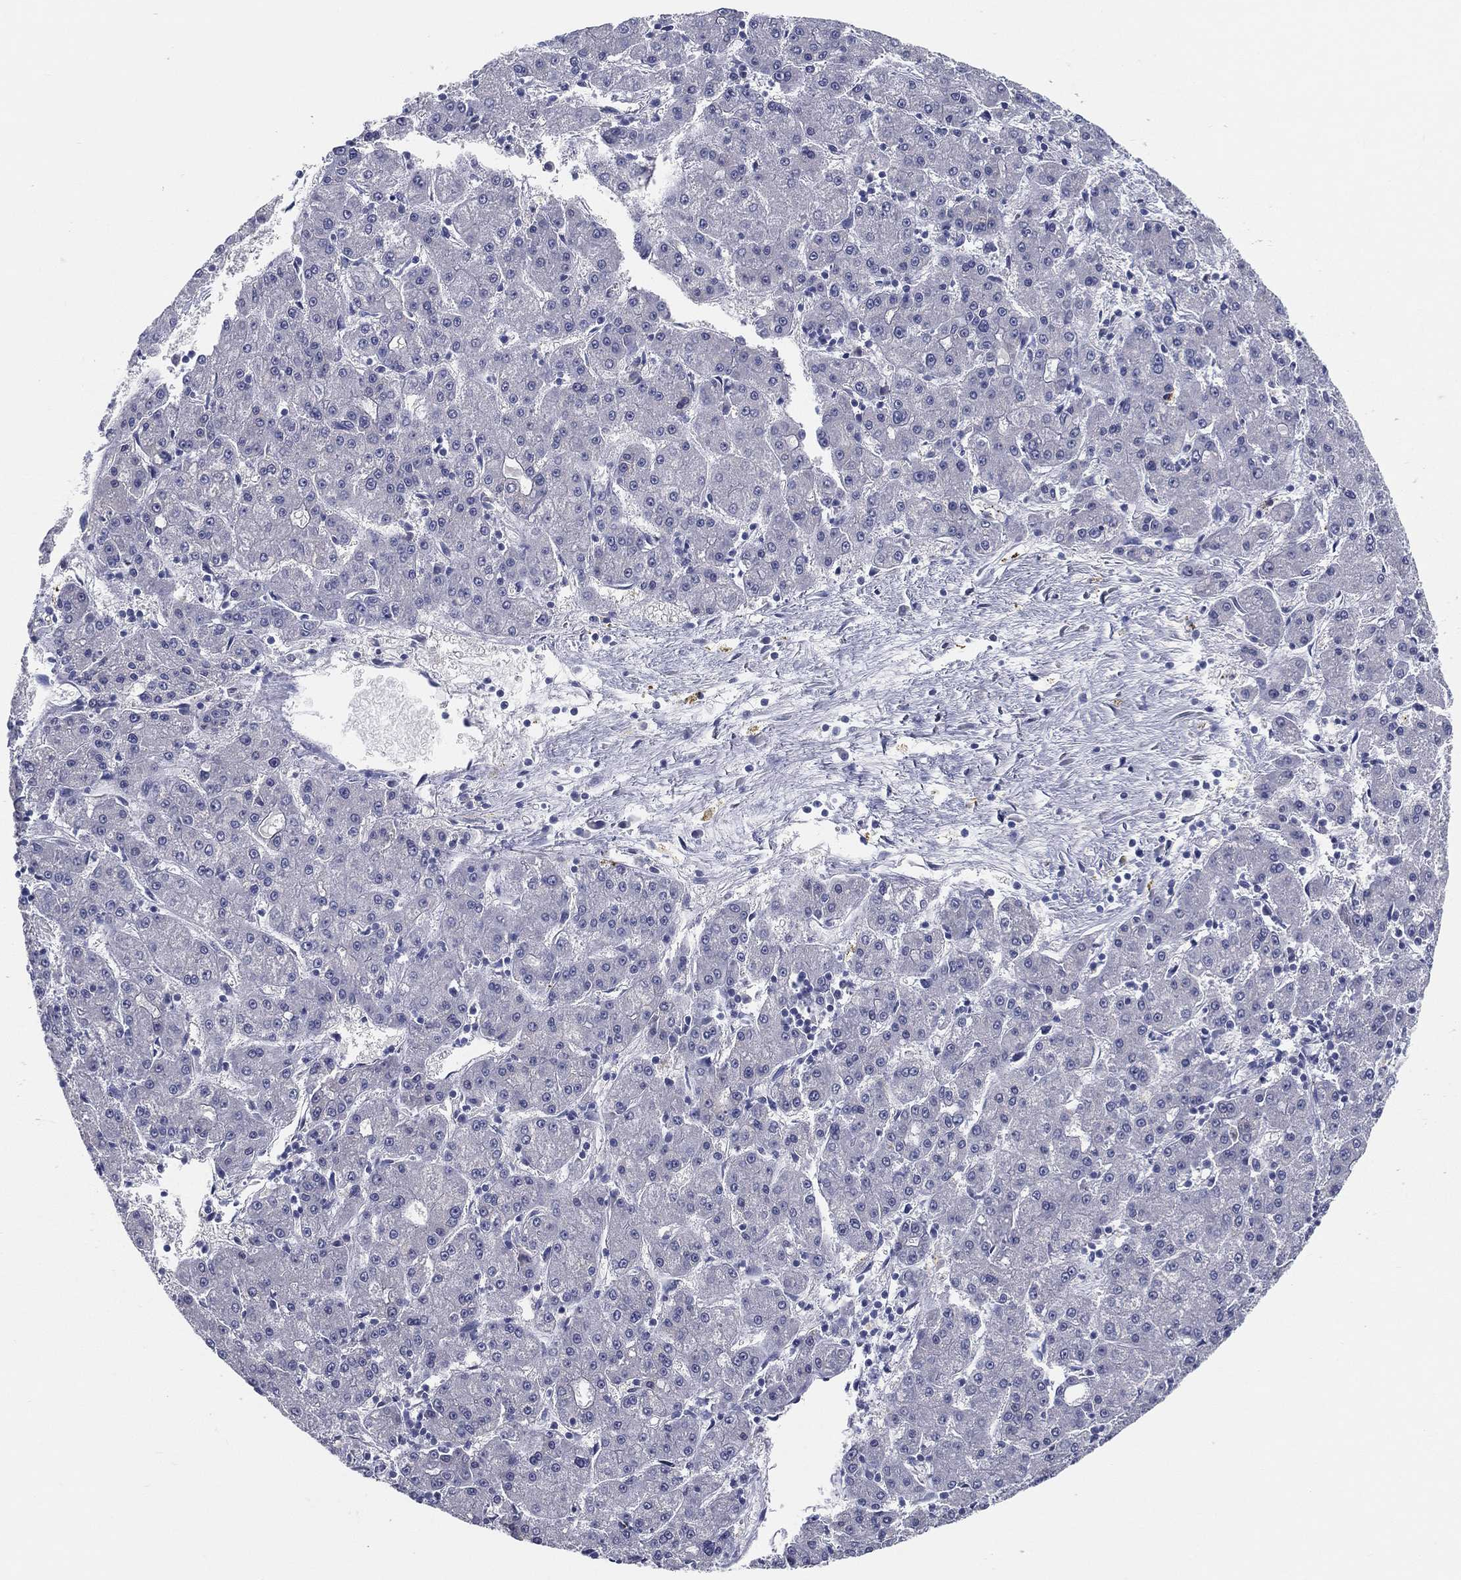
{"staining": {"intensity": "negative", "quantity": "none", "location": "none"}, "tissue": "liver cancer", "cell_type": "Tumor cells", "image_type": "cancer", "snomed": [{"axis": "morphology", "description": "Carcinoma, Hepatocellular, NOS"}, {"axis": "topography", "description": "Liver"}], "caption": "This is an IHC photomicrograph of liver cancer (hepatocellular carcinoma). There is no staining in tumor cells.", "gene": "STS", "patient": {"sex": "male", "age": 73}}